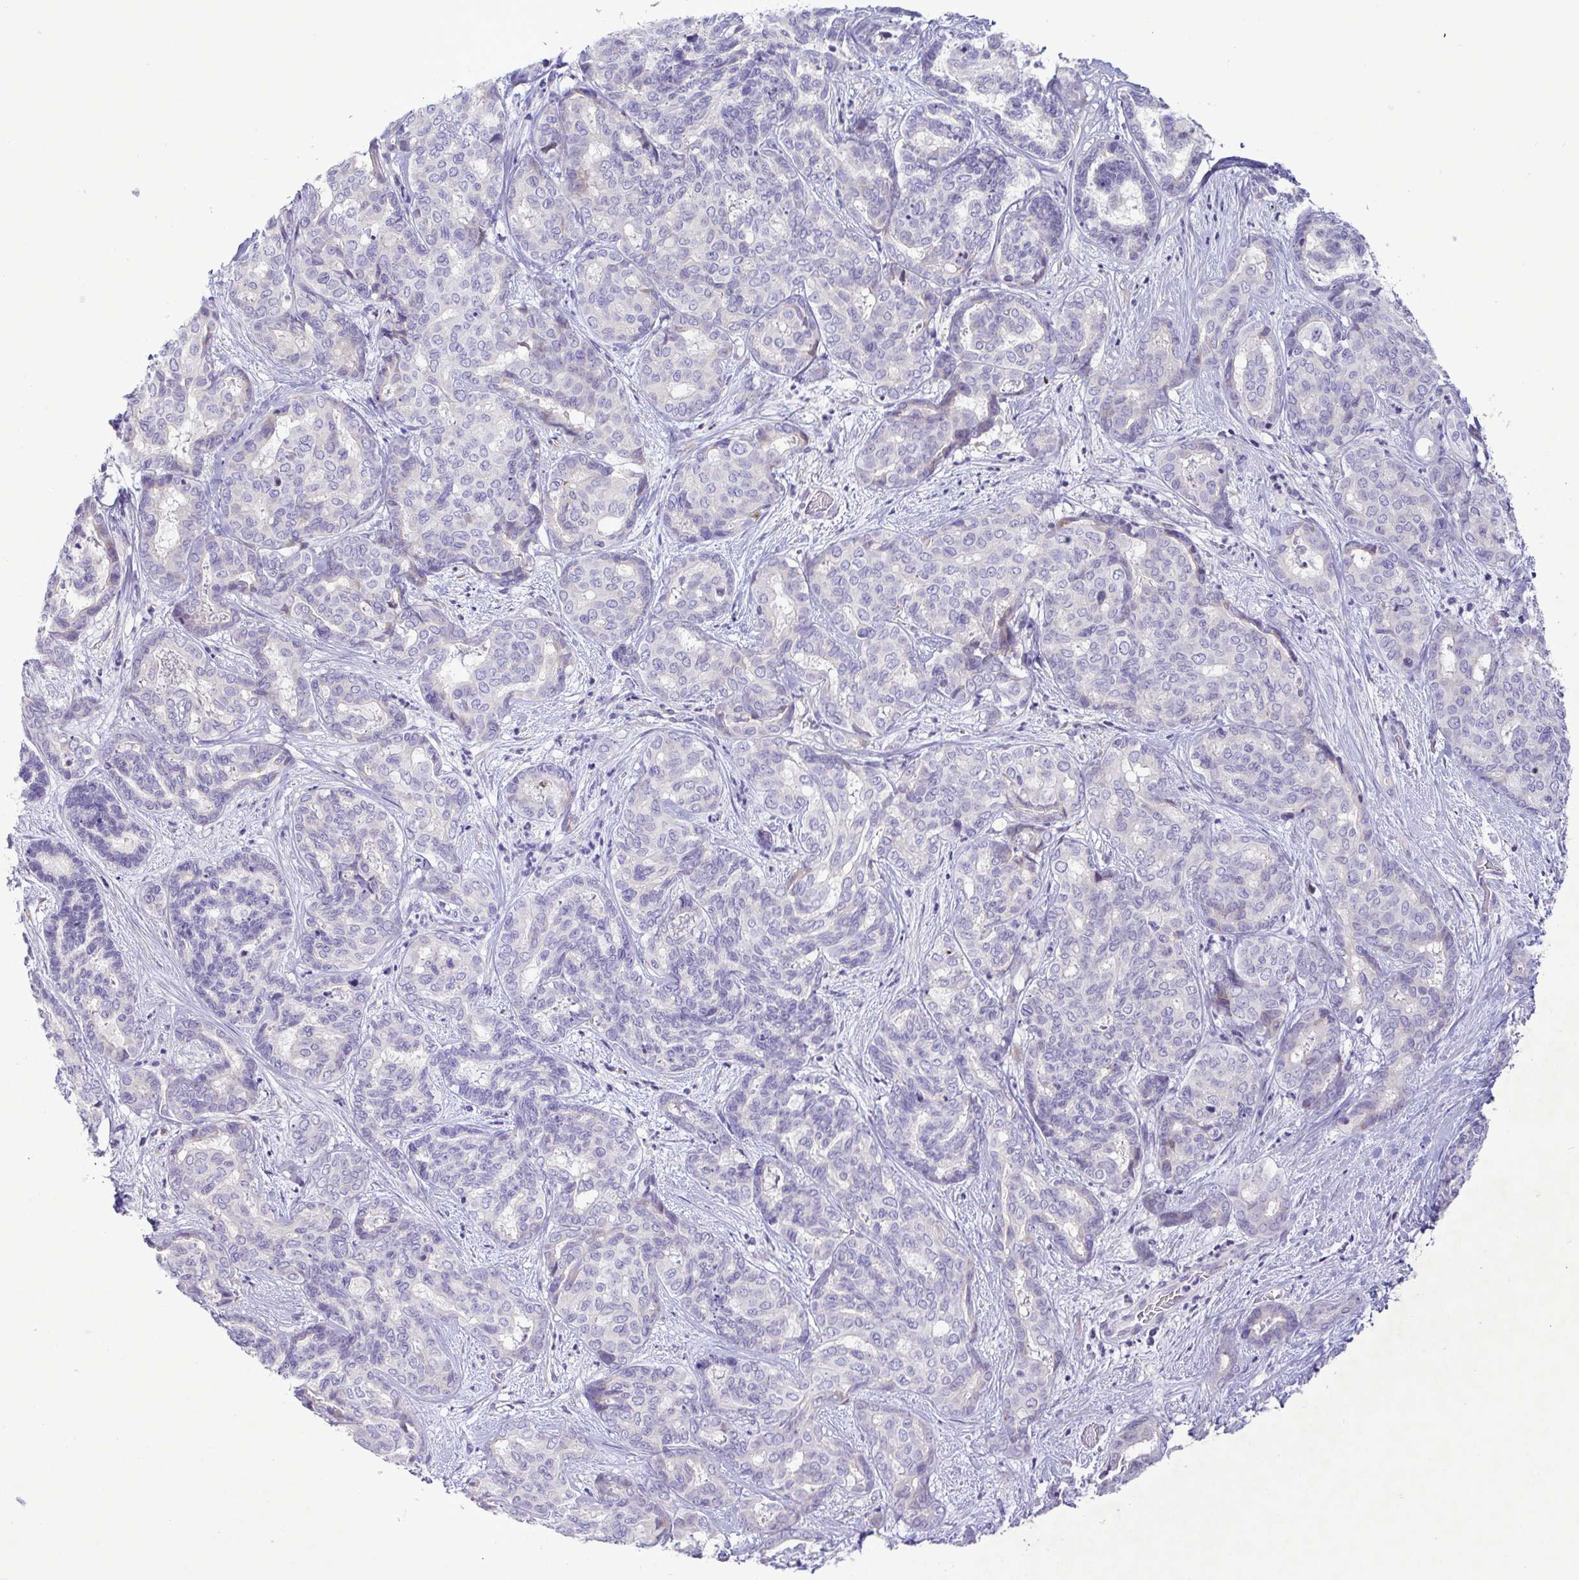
{"staining": {"intensity": "negative", "quantity": "none", "location": "none"}, "tissue": "liver cancer", "cell_type": "Tumor cells", "image_type": "cancer", "snomed": [{"axis": "morphology", "description": "Cholangiocarcinoma"}, {"axis": "topography", "description": "Liver"}], "caption": "Immunohistochemistry (IHC) image of human cholangiocarcinoma (liver) stained for a protein (brown), which shows no staining in tumor cells. Brightfield microscopy of immunohistochemistry stained with DAB (3,3'-diaminobenzidine) (brown) and hematoxylin (blue), captured at high magnification.", "gene": "FAM86B1", "patient": {"sex": "female", "age": 64}}